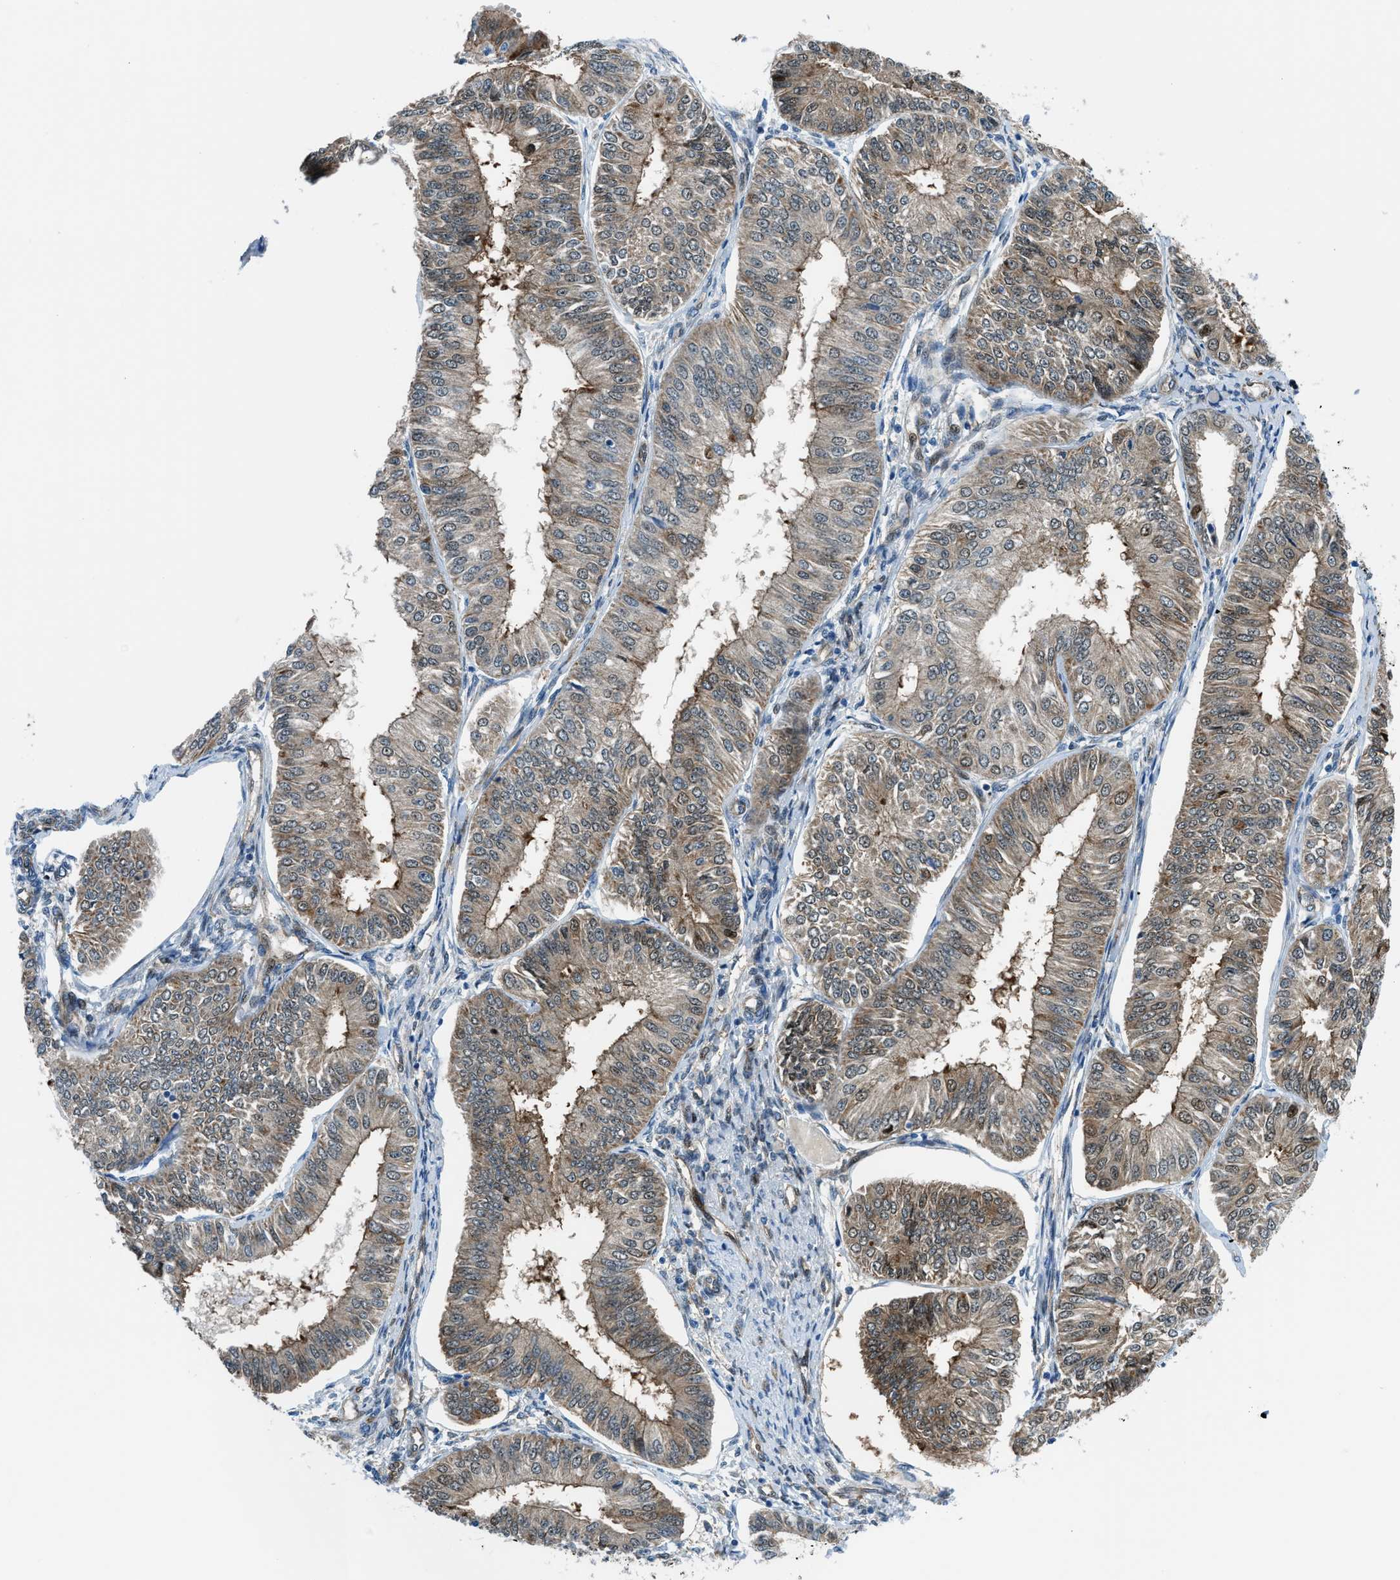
{"staining": {"intensity": "moderate", "quantity": ">75%", "location": "cytoplasmic/membranous,nuclear"}, "tissue": "endometrial cancer", "cell_type": "Tumor cells", "image_type": "cancer", "snomed": [{"axis": "morphology", "description": "Adenocarcinoma, NOS"}, {"axis": "topography", "description": "Endometrium"}], "caption": "This is a micrograph of IHC staining of endometrial cancer (adenocarcinoma), which shows moderate expression in the cytoplasmic/membranous and nuclear of tumor cells.", "gene": "YWHAE", "patient": {"sex": "female", "age": 58}}